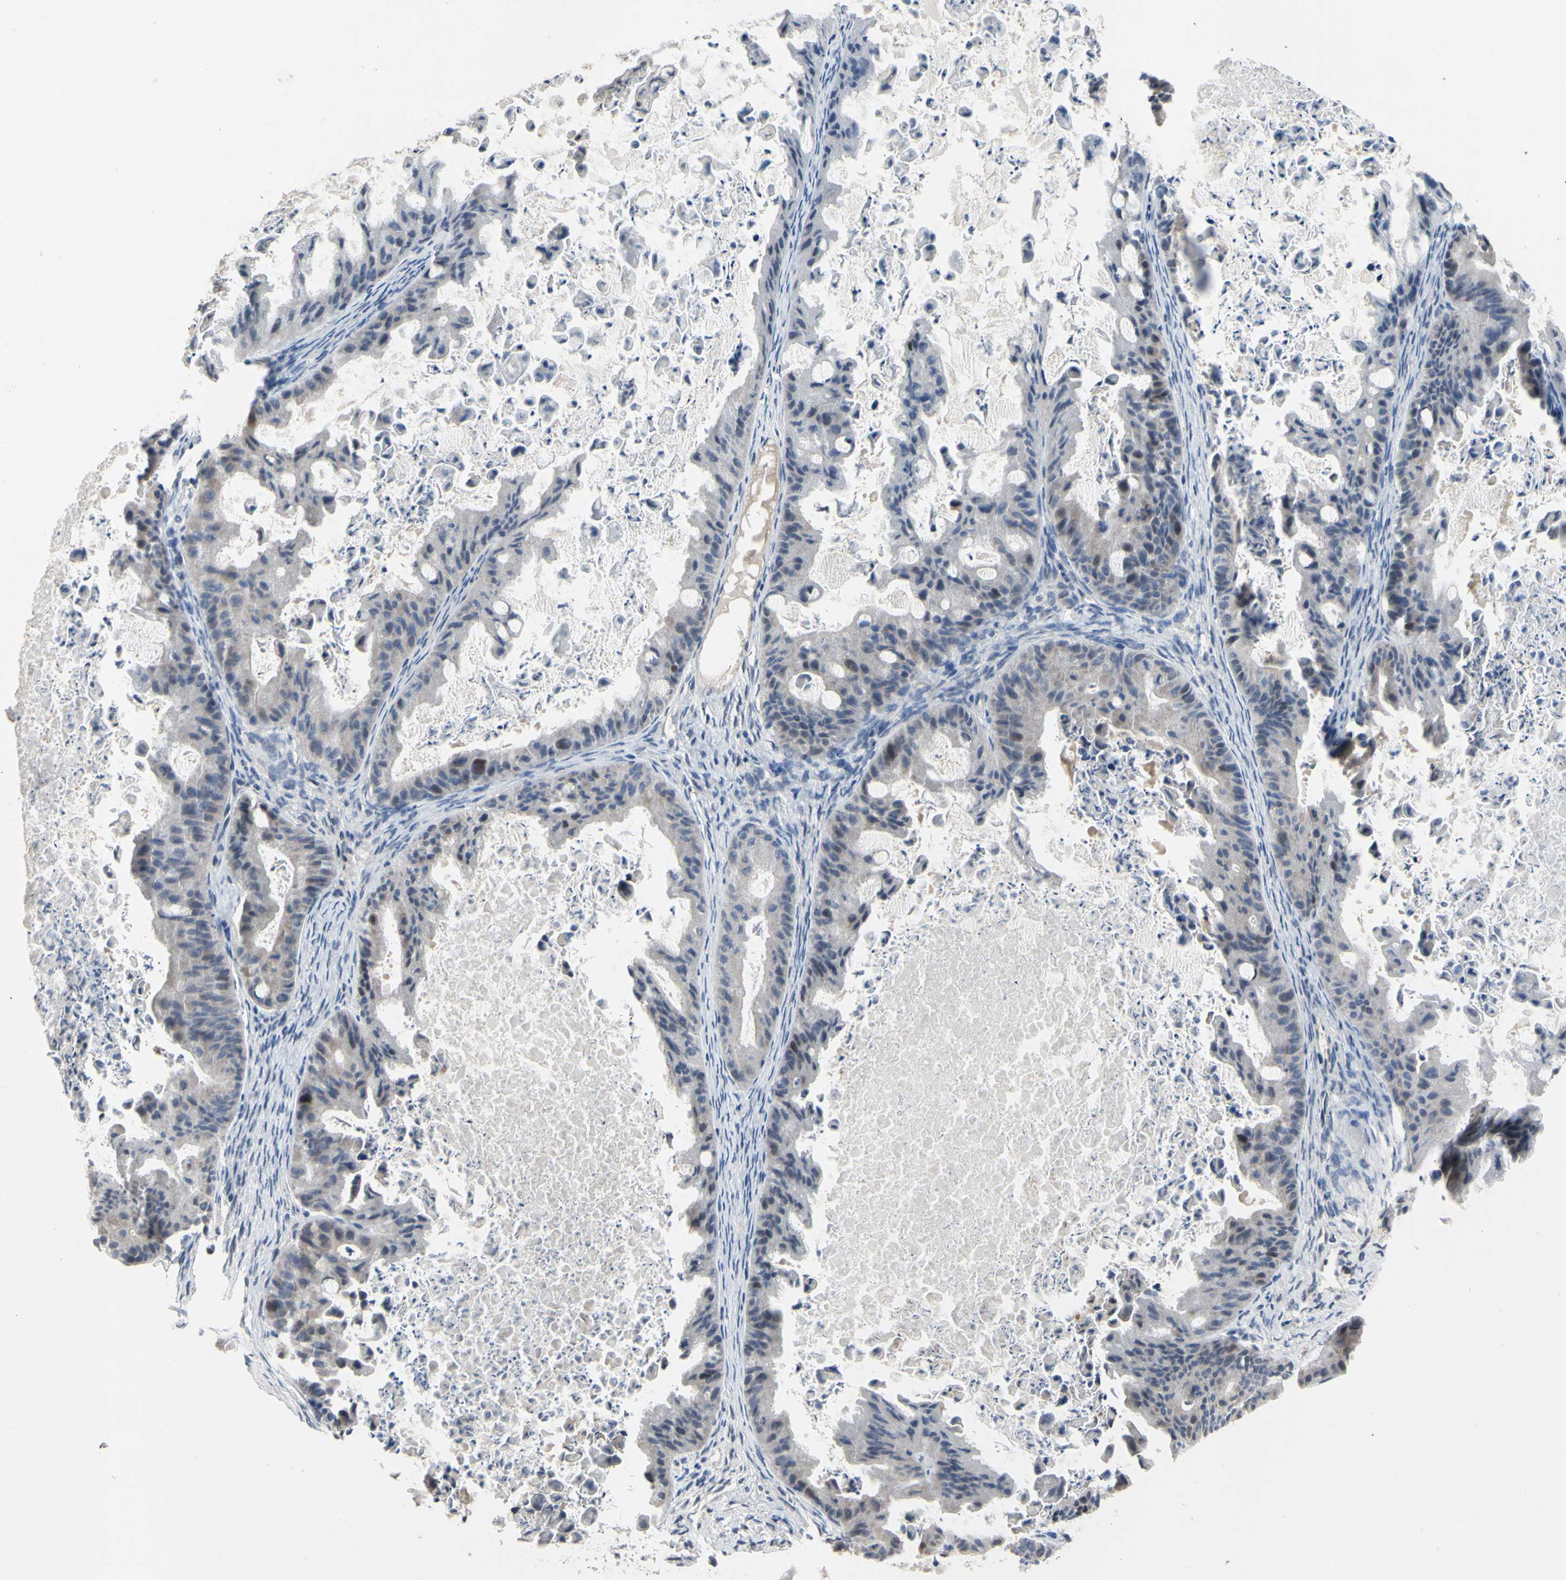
{"staining": {"intensity": "weak", "quantity": "<25%", "location": "nuclear"}, "tissue": "ovarian cancer", "cell_type": "Tumor cells", "image_type": "cancer", "snomed": [{"axis": "morphology", "description": "Cystadenocarcinoma, mucinous, NOS"}, {"axis": "topography", "description": "Ovary"}], "caption": "A micrograph of ovarian cancer (mucinous cystadenocarcinoma) stained for a protein demonstrates no brown staining in tumor cells.", "gene": "LHX9", "patient": {"sex": "female", "age": 37}}